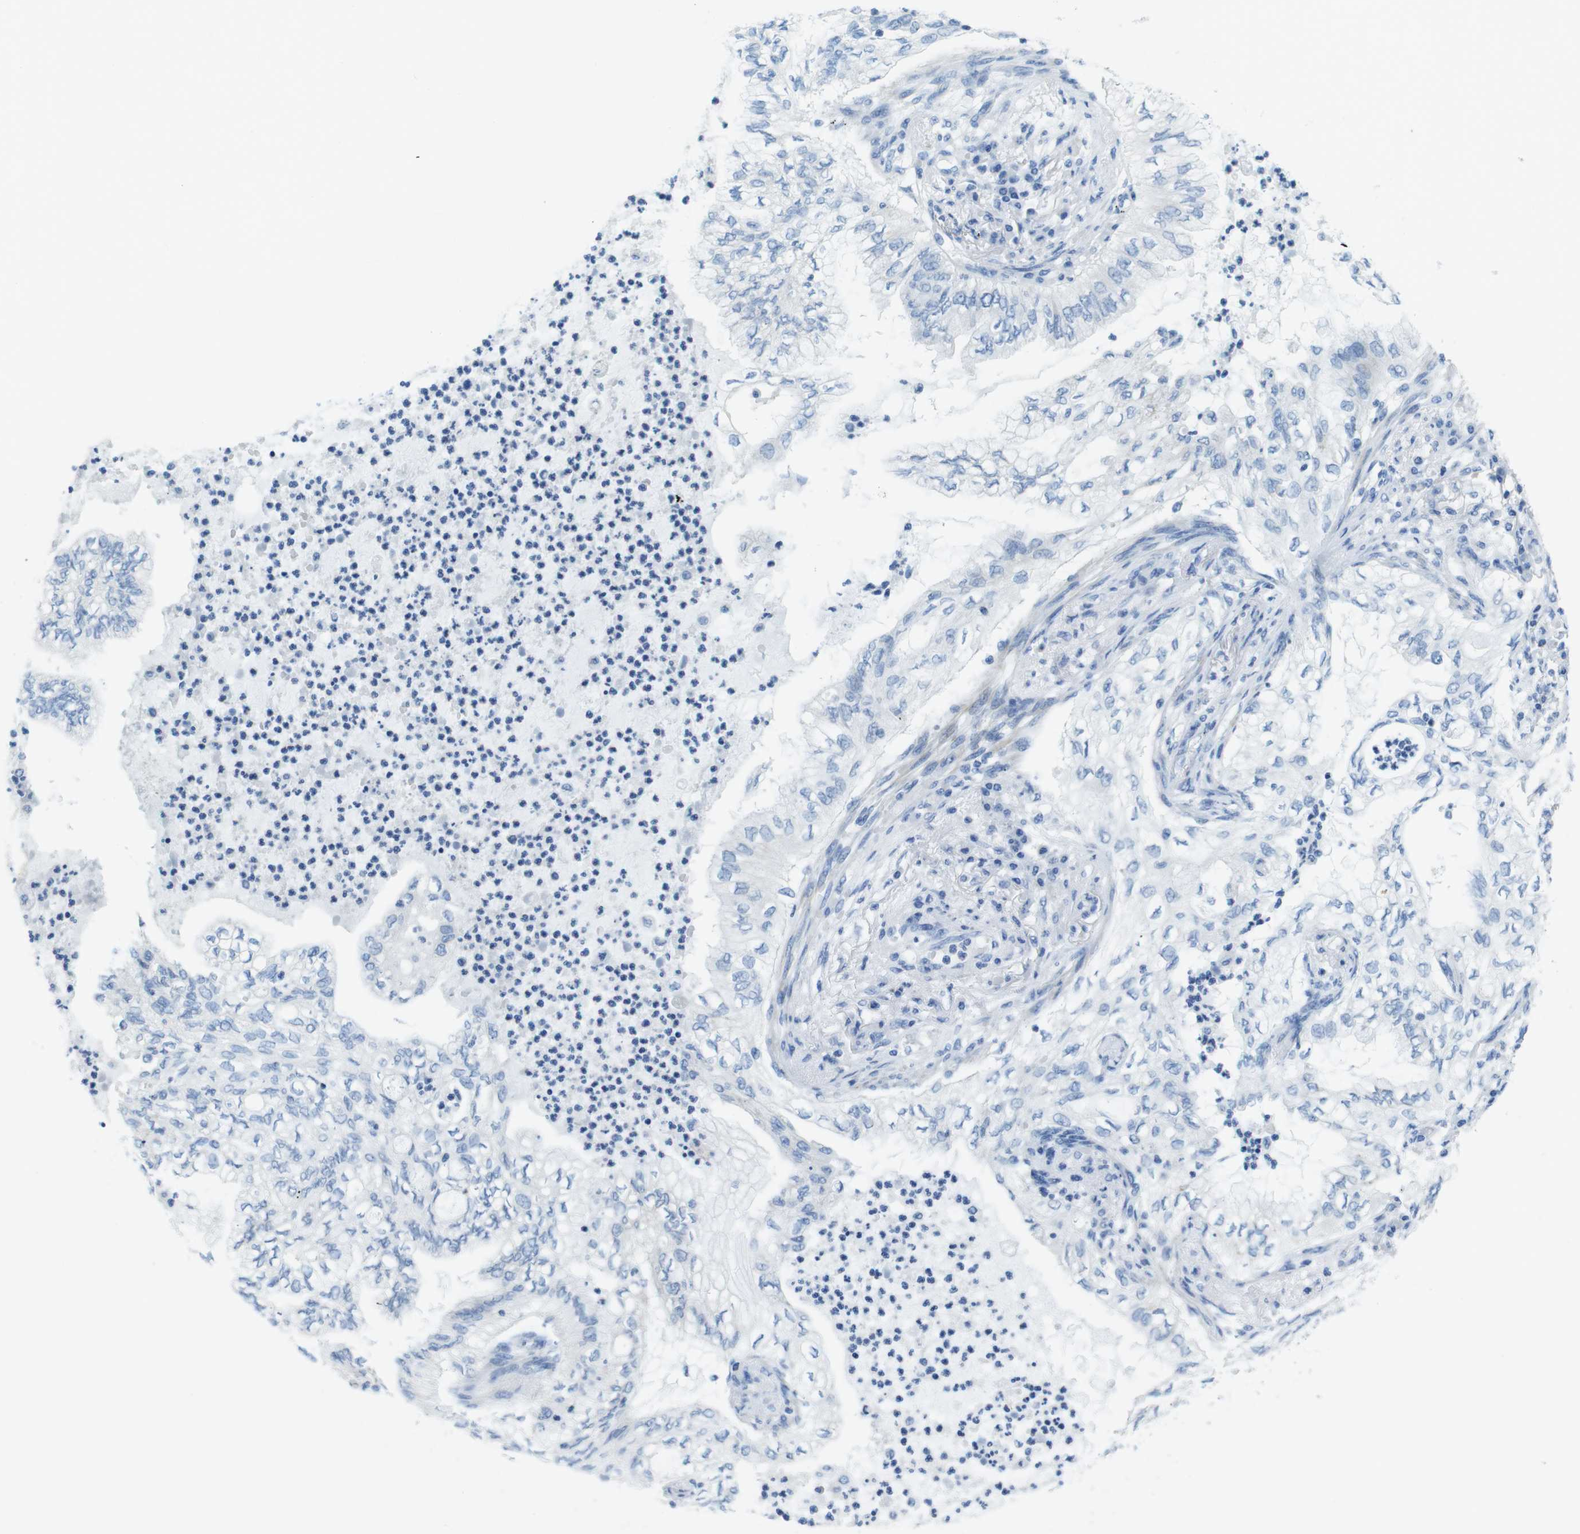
{"staining": {"intensity": "negative", "quantity": "none", "location": "none"}, "tissue": "lung cancer", "cell_type": "Tumor cells", "image_type": "cancer", "snomed": [{"axis": "morphology", "description": "Normal tissue, NOS"}, {"axis": "morphology", "description": "Adenocarcinoma, NOS"}, {"axis": "topography", "description": "Bronchus"}, {"axis": "topography", "description": "Lung"}], "caption": "Immunohistochemical staining of human lung cancer displays no significant expression in tumor cells. (DAB IHC visualized using brightfield microscopy, high magnification).", "gene": "ASIC5", "patient": {"sex": "female", "age": 70}}